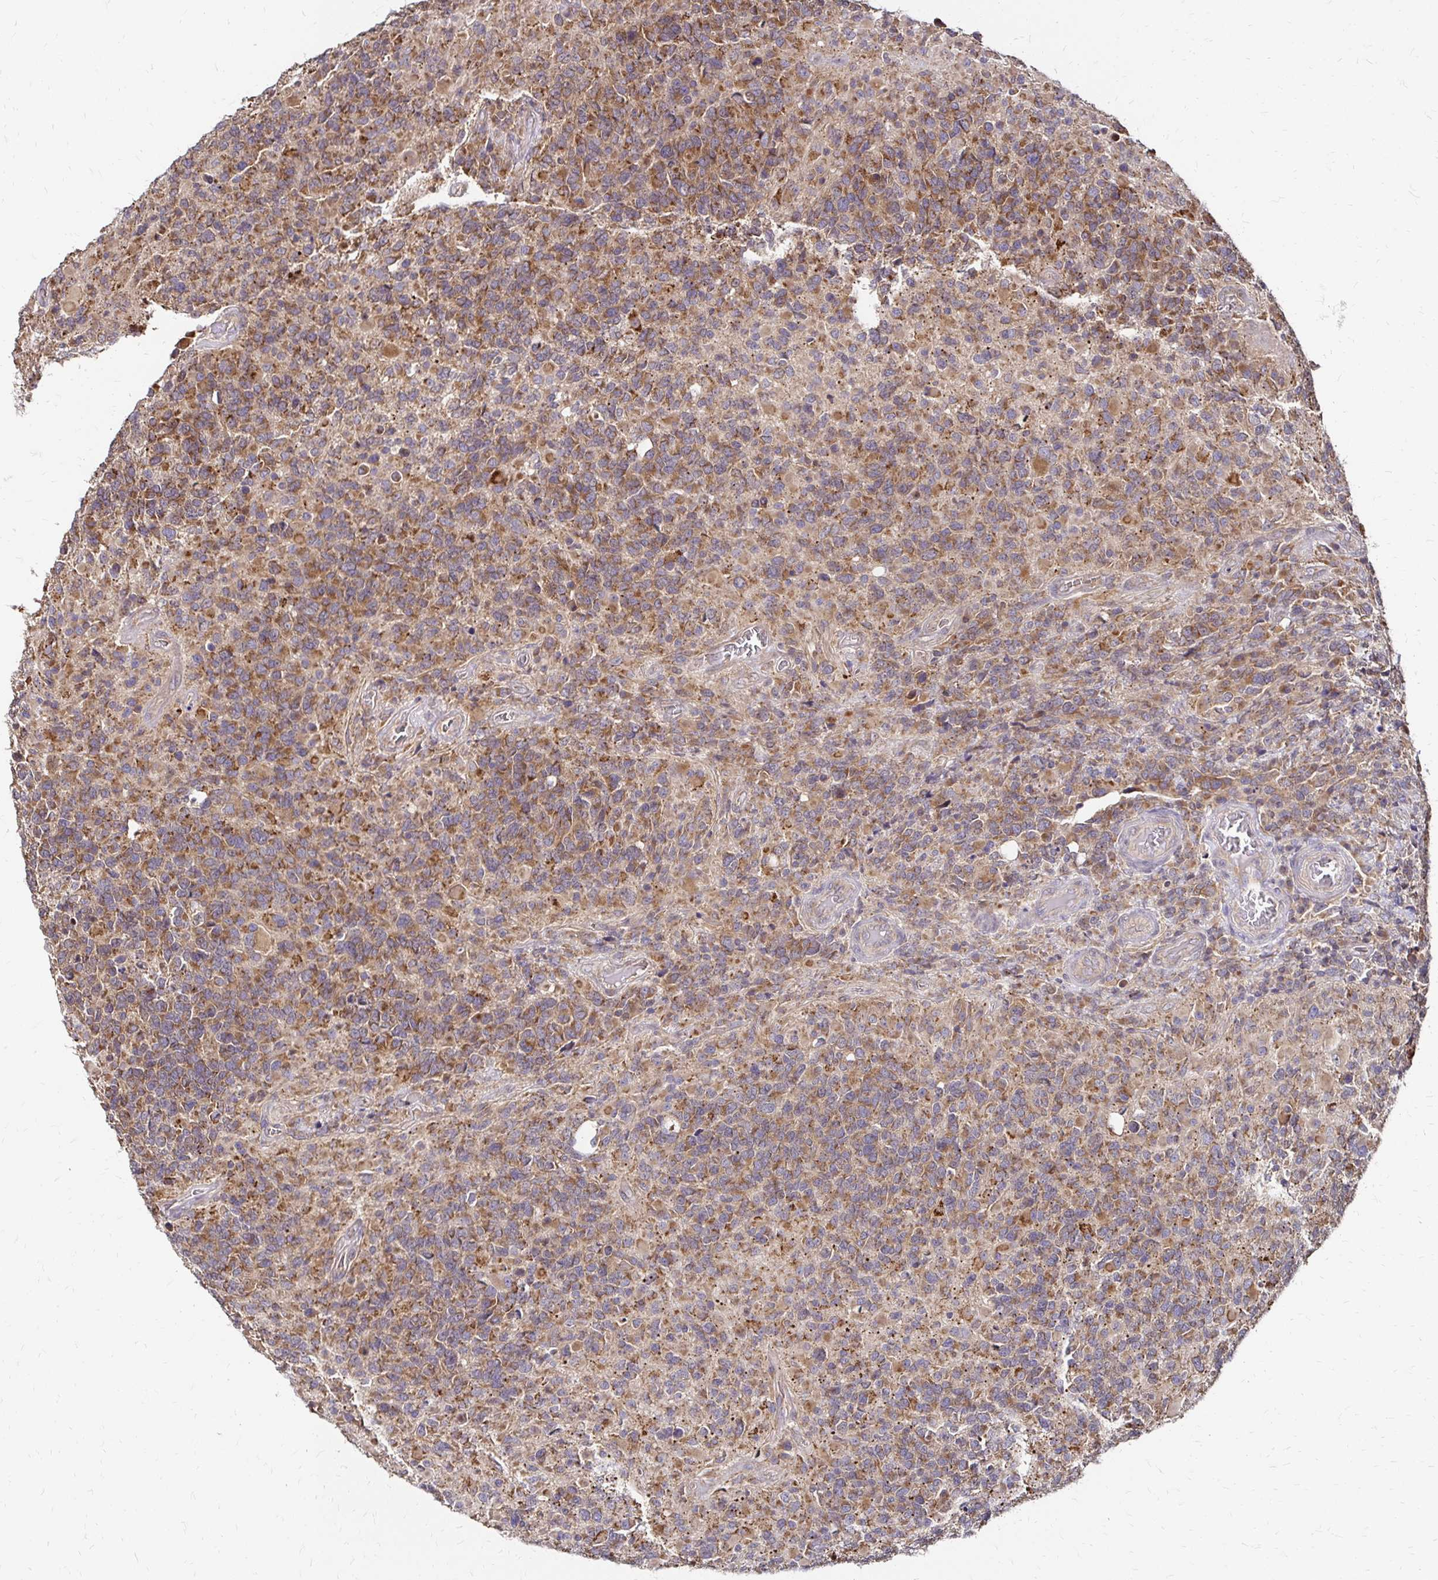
{"staining": {"intensity": "moderate", "quantity": ">75%", "location": "cytoplasmic/membranous"}, "tissue": "glioma", "cell_type": "Tumor cells", "image_type": "cancer", "snomed": [{"axis": "morphology", "description": "Glioma, malignant, High grade"}, {"axis": "topography", "description": "Brain"}], "caption": "Protein staining reveals moderate cytoplasmic/membranous expression in about >75% of tumor cells in glioma. The staining is performed using DAB (3,3'-diaminobenzidine) brown chromogen to label protein expression. The nuclei are counter-stained blue using hematoxylin.", "gene": "ZW10", "patient": {"sex": "female", "age": 40}}